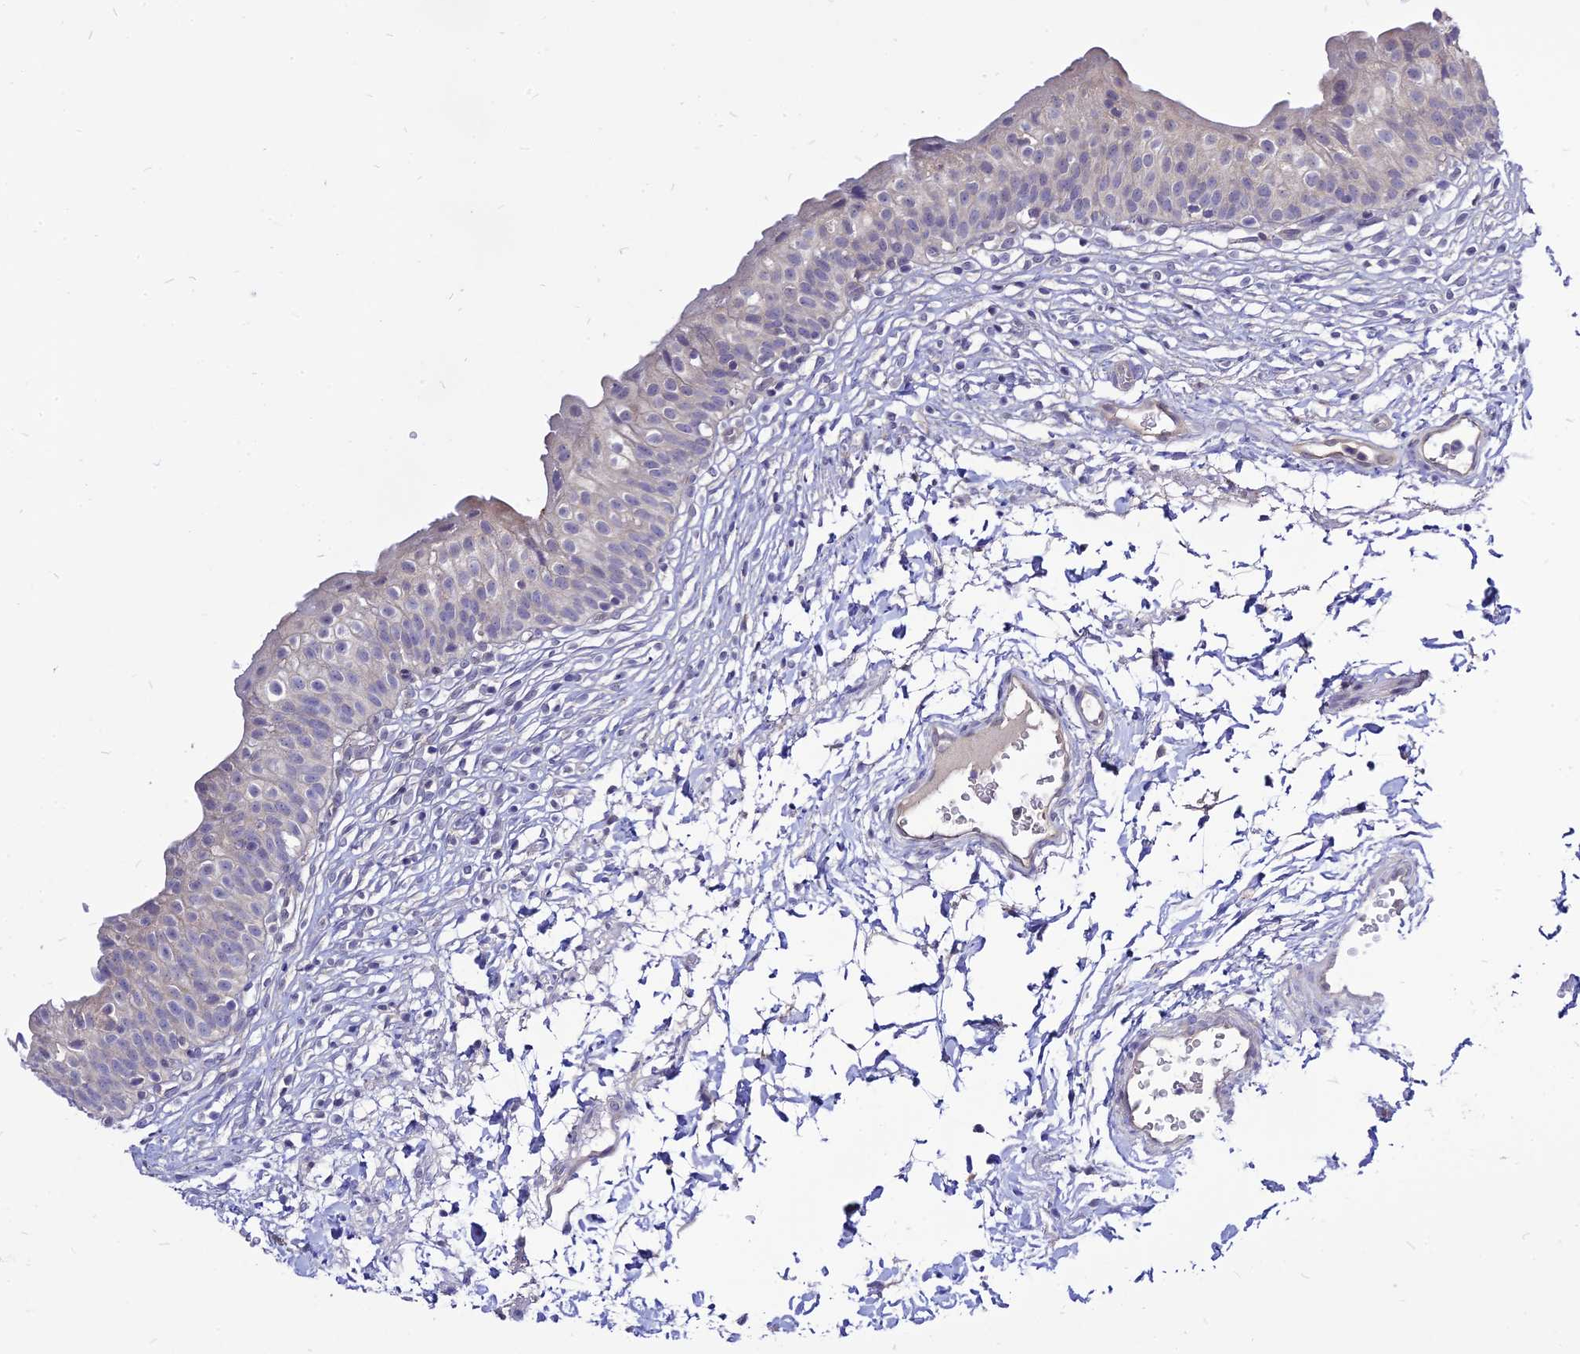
{"staining": {"intensity": "negative", "quantity": "none", "location": "none"}, "tissue": "urinary bladder", "cell_type": "Urothelial cells", "image_type": "normal", "snomed": [{"axis": "morphology", "description": "Normal tissue, NOS"}, {"axis": "topography", "description": "Urinary bladder"}], "caption": "Urothelial cells are negative for brown protein staining in normal urinary bladder. (DAB IHC with hematoxylin counter stain).", "gene": "CZIB", "patient": {"sex": "male", "age": 55}}